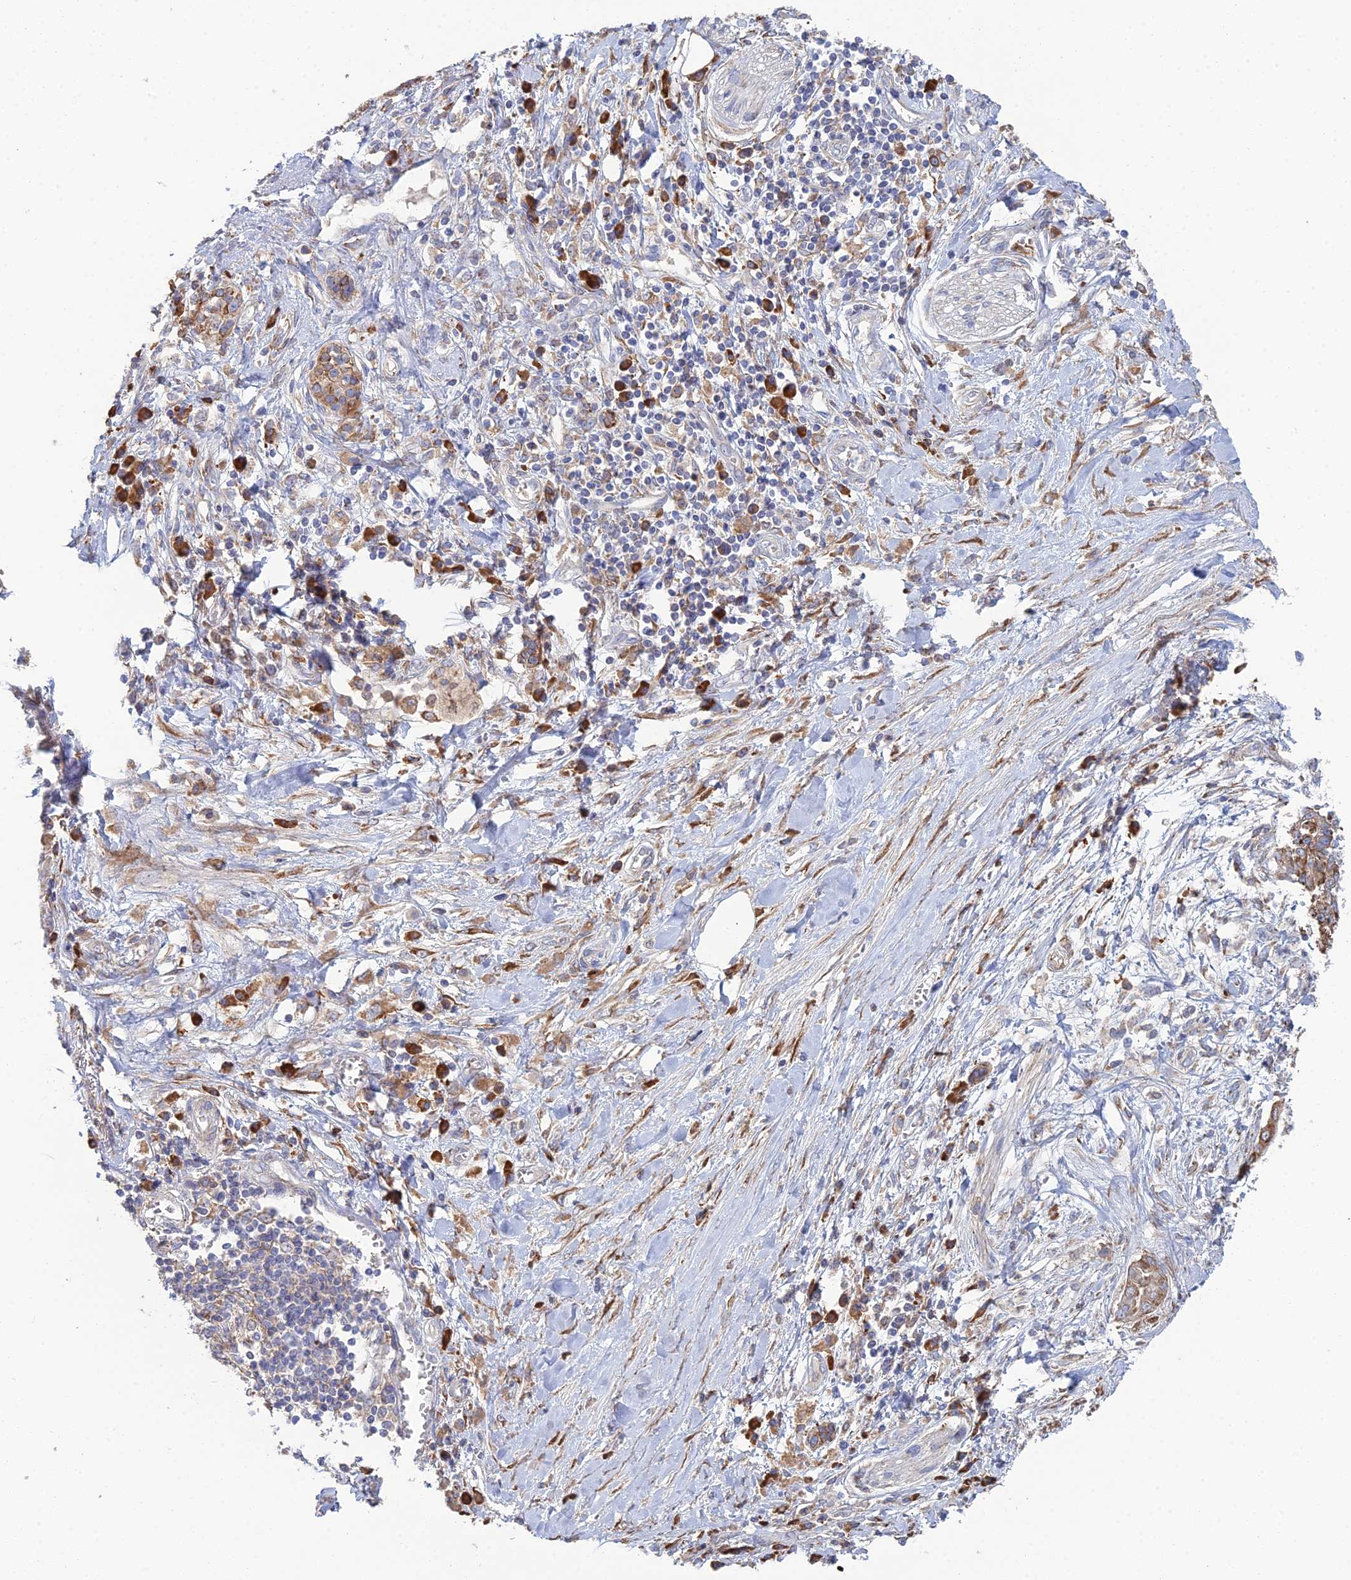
{"staining": {"intensity": "moderate", "quantity": "25%-75%", "location": "cytoplasmic/membranous"}, "tissue": "pancreatic cancer", "cell_type": "Tumor cells", "image_type": "cancer", "snomed": [{"axis": "morphology", "description": "Adenocarcinoma, NOS"}, {"axis": "topography", "description": "Pancreas"}], "caption": "Human pancreatic cancer stained with a brown dye demonstrates moderate cytoplasmic/membranous positive positivity in approximately 25%-75% of tumor cells.", "gene": "TRAPPC6A", "patient": {"sex": "female", "age": 56}}